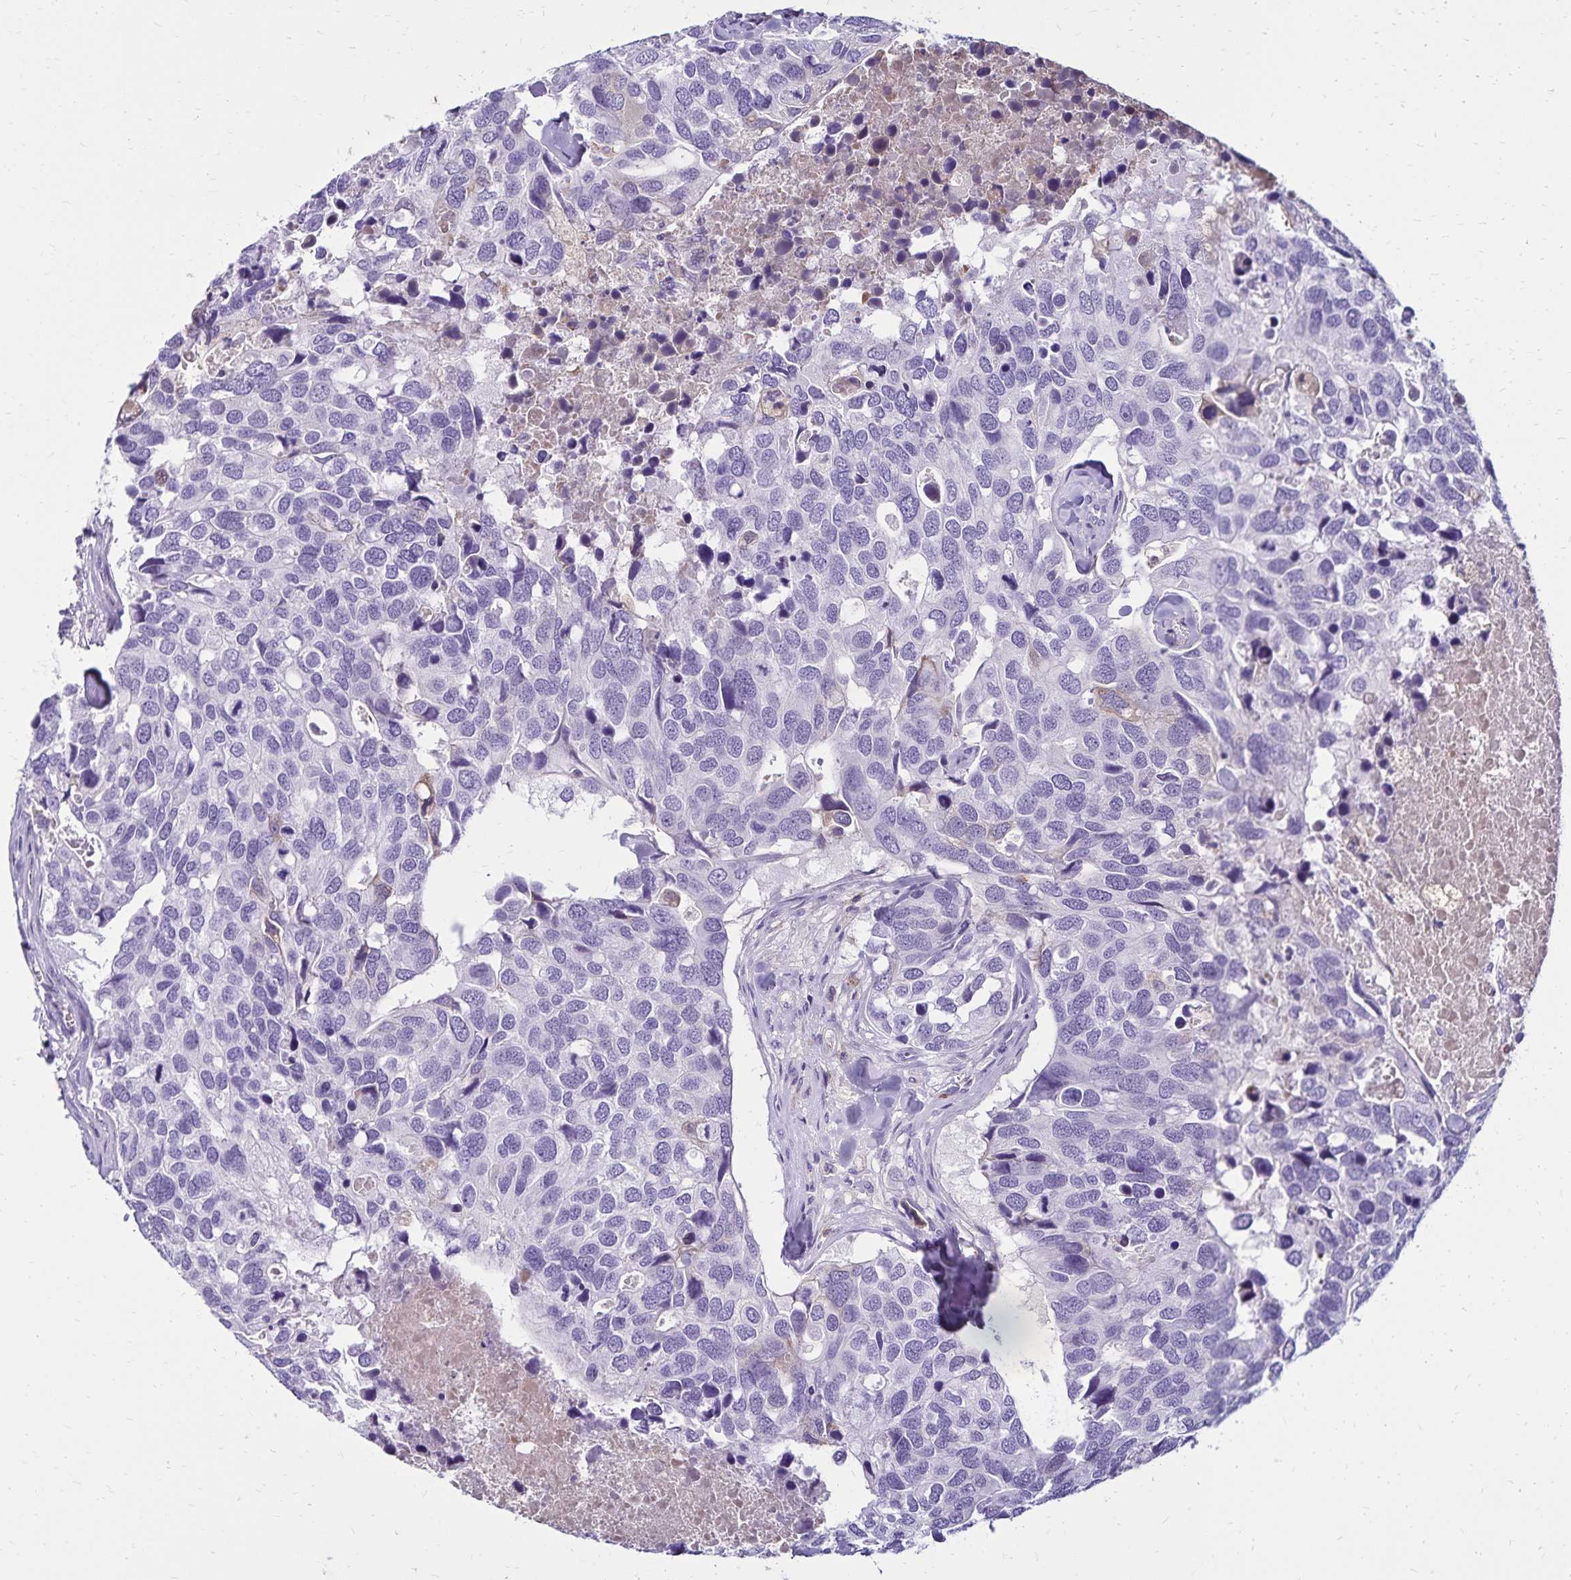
{"staining": {"intensity": "negative", "quantity": "none", "location": "none"}, "tissue": "breast cancer", "cell_type": "Tumor cells", "image_type": "cancer", "snomed": [{"axis": "morphology", "description": "Duct carcinoma"}, {"axis": "topography", "description": "Breast"}], "caption": "Tumor cells show no significant positivity in breast intraductal carcinoma.", "gene": "CD27", "patient": {"sex": "female", "age": 83}}